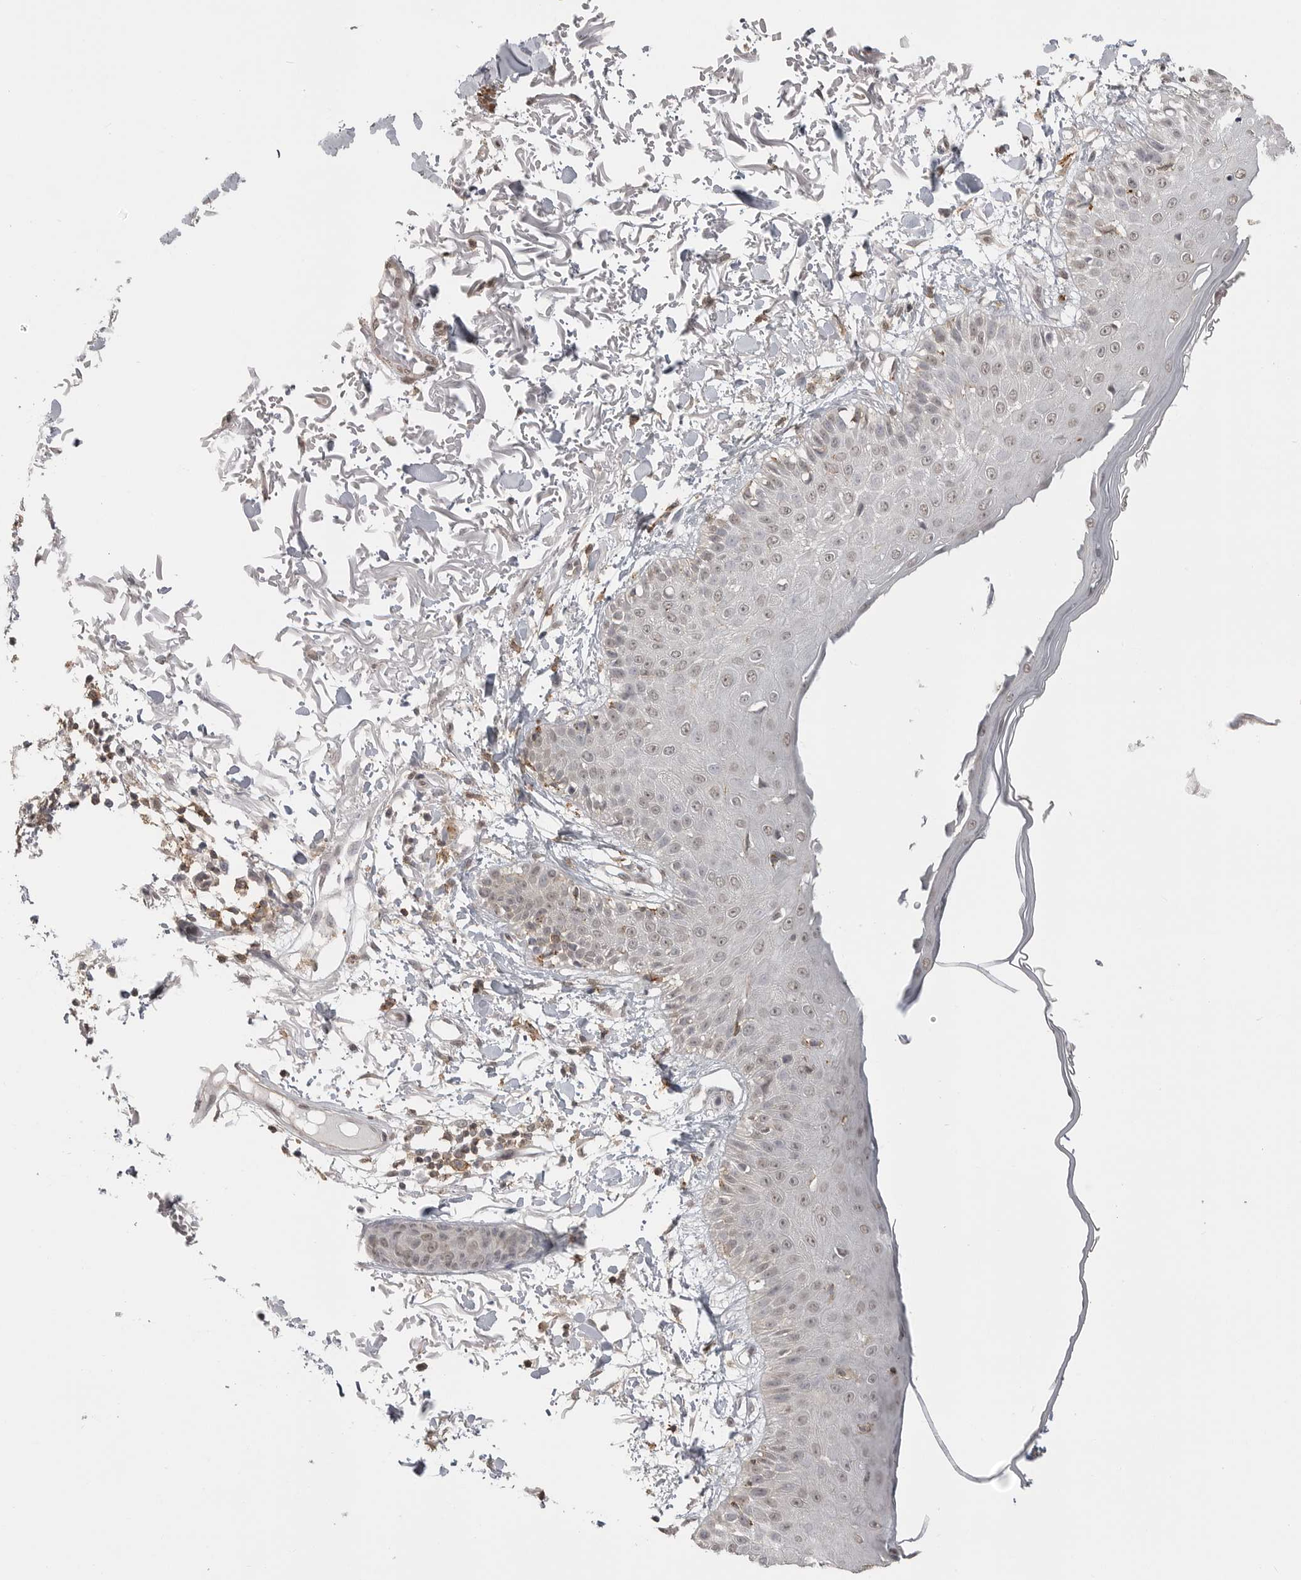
{"staining": {"intensity": "moderate", "quantity": ">75%", "location": "cytoplasmic/membranous"}, "tissue": "skin", "cell_type": "Fibroblasts", "image_type": "normal", "snomed": [{"axis": "morphology", "description": "Normal tissue, NOS"}, {"axis": "morphology", "description": "Squamous cell carcinoma, NOS"}, {"axis": "topography", "description": "Skin"}, {"axis": "topography", "description": "Peripheral nerve tissue"}], "caption": "A high-resolution photomicrograph shows IHC staining of normal skin, which displays moderate cytoplasmic/membranous positivity in approximately >75% of fibroblasts.", "gene": "GPC2", "patient": {"sex": "male", "age": 83}}